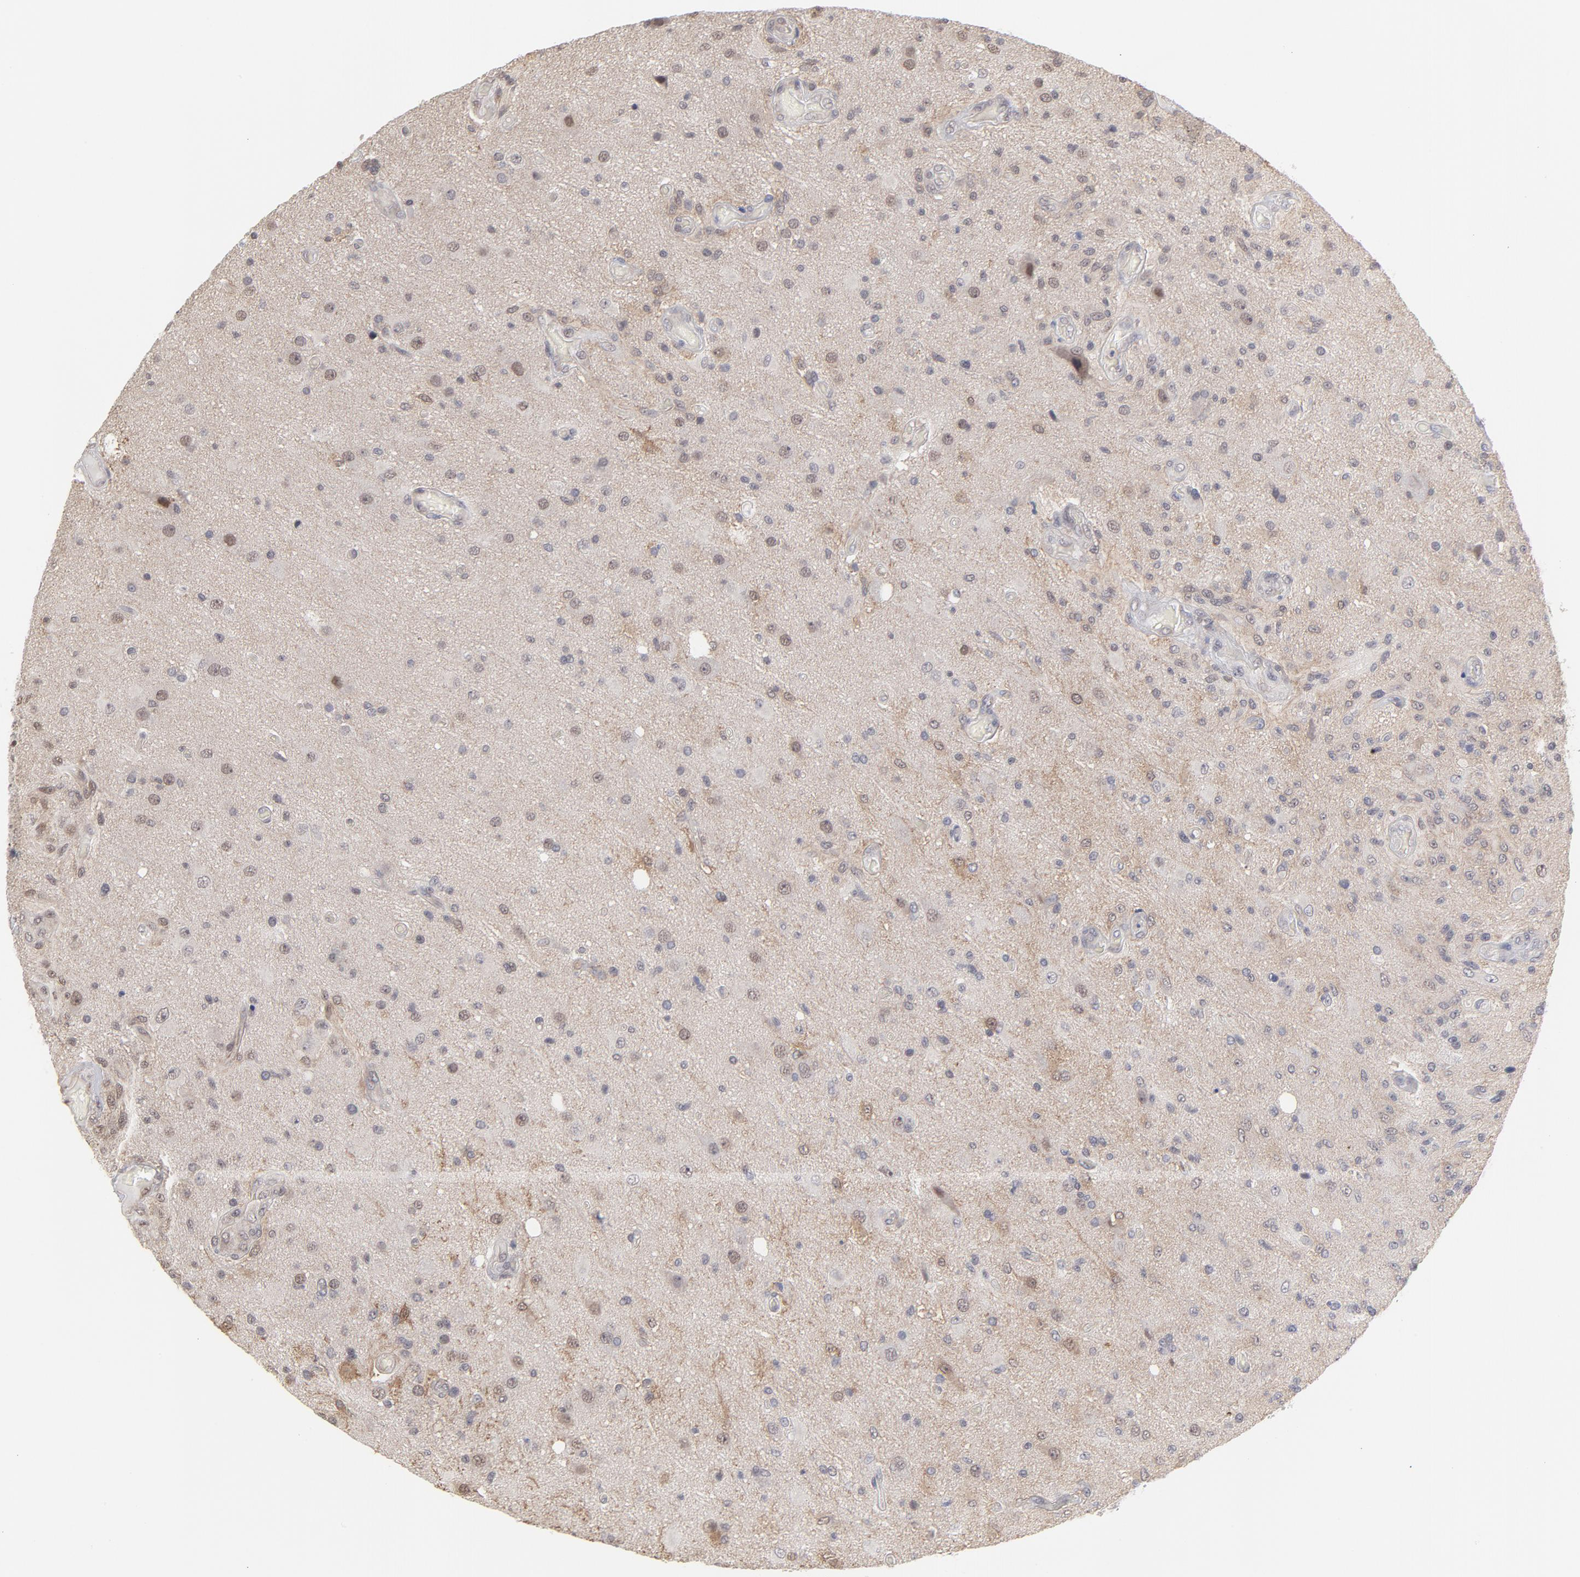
{"staining": {"intensity": "negative", "quantity": "none", "location": "none"}, "tissue": "glioma", "cell_type": "Tumor cells", "image_type": "cancer", "snomed": [{"axis": "morphology", "description": "Normal tissue, NOS"}, {"axis": "morphology", "description": "Glioma, malignant, High grade"}, {"axis": "topography", "description": "Cerebral cortex"}], "caption": "Malignant glioma (high-grade) stained for a protein using immunohistochemistry (IHC) reveals no positivity tumor cells.", "gene": "OAS1", "patient": {"sex": "male", "age": 77}}